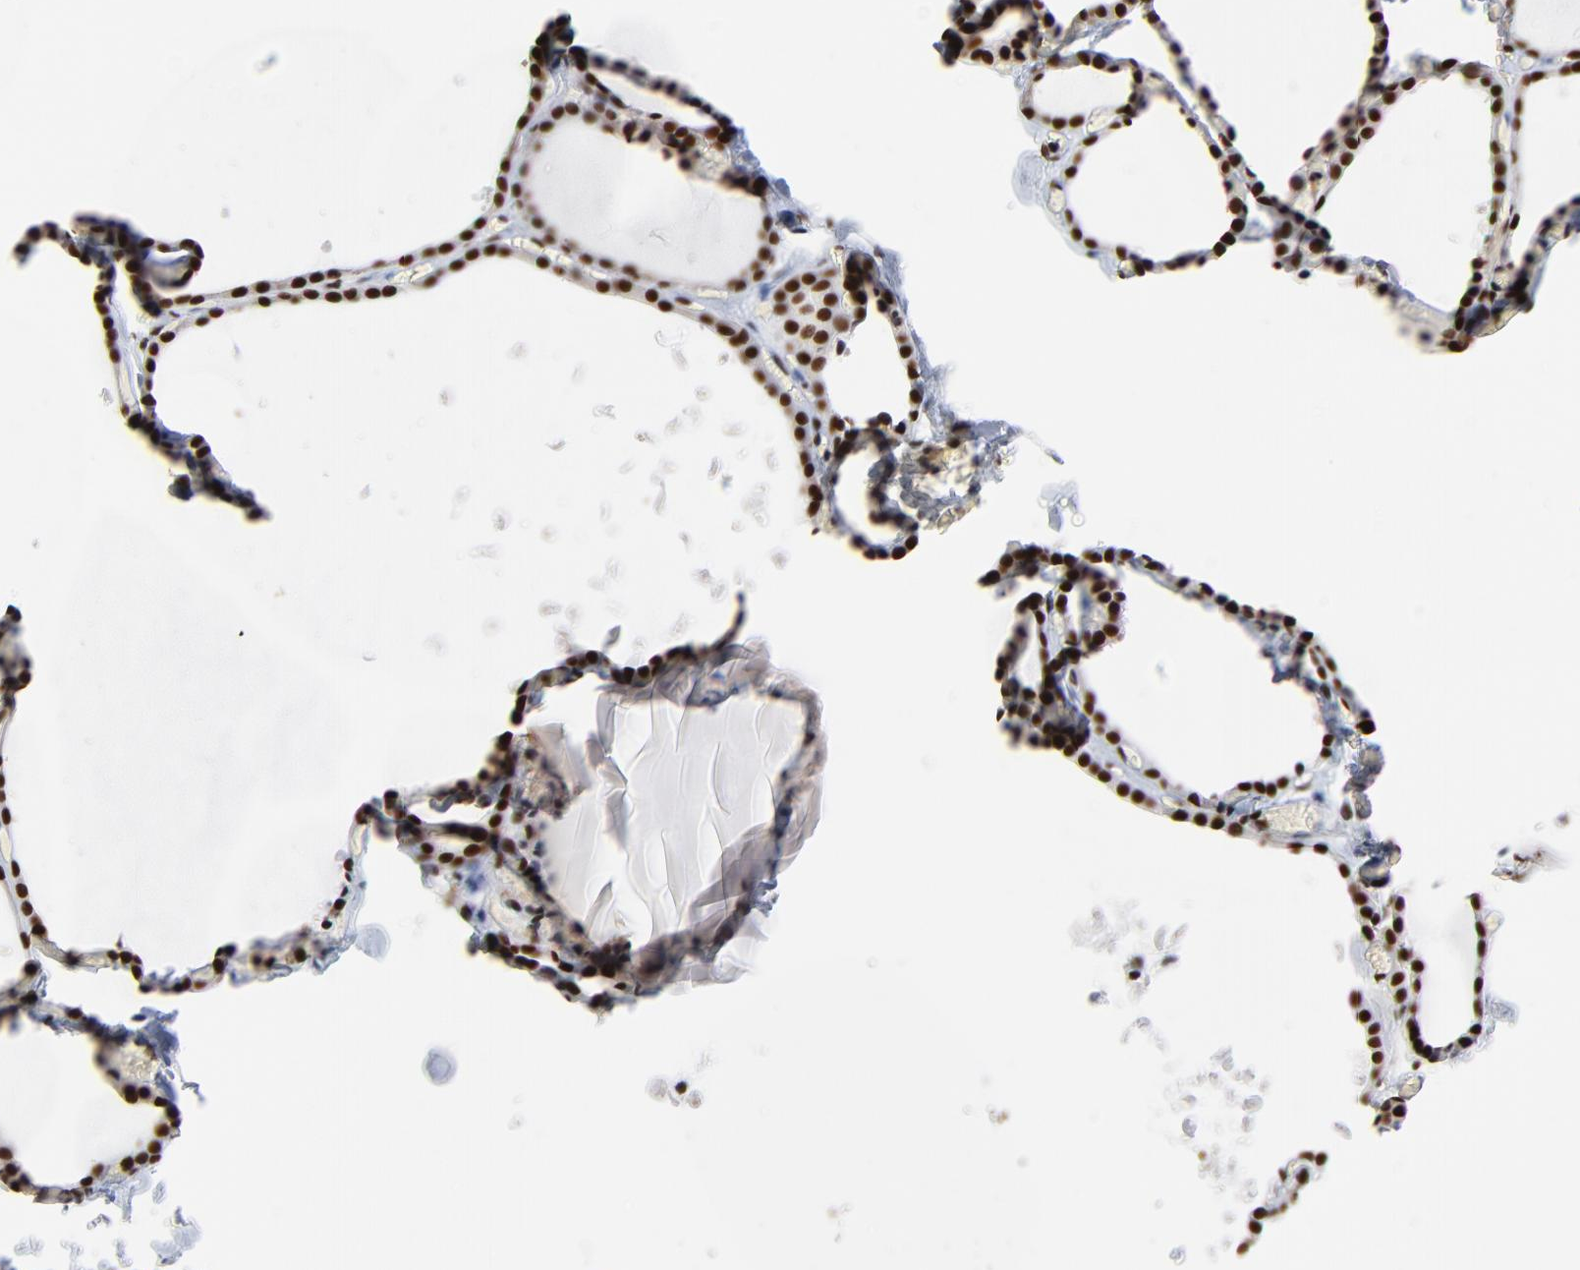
{"staining": {"intensity": "strong", "quantity": ">75%", "location": "nuclear"}, "tissue": "thyroid gland", "cell_type": "Glandular cells", "image_type": "normal", "snomed": [{"axis": "morphology", "description": "Normal tissue, NOS"}, {"axis": "topography", "description": "Thyroid gland"}], "caption": "Protein analysis of benign thyroid gland displays strong nuclear staining in about >75% of glandular cells.", "gene": "CREB1", "patient": {"sex": "female", "age": 22}}